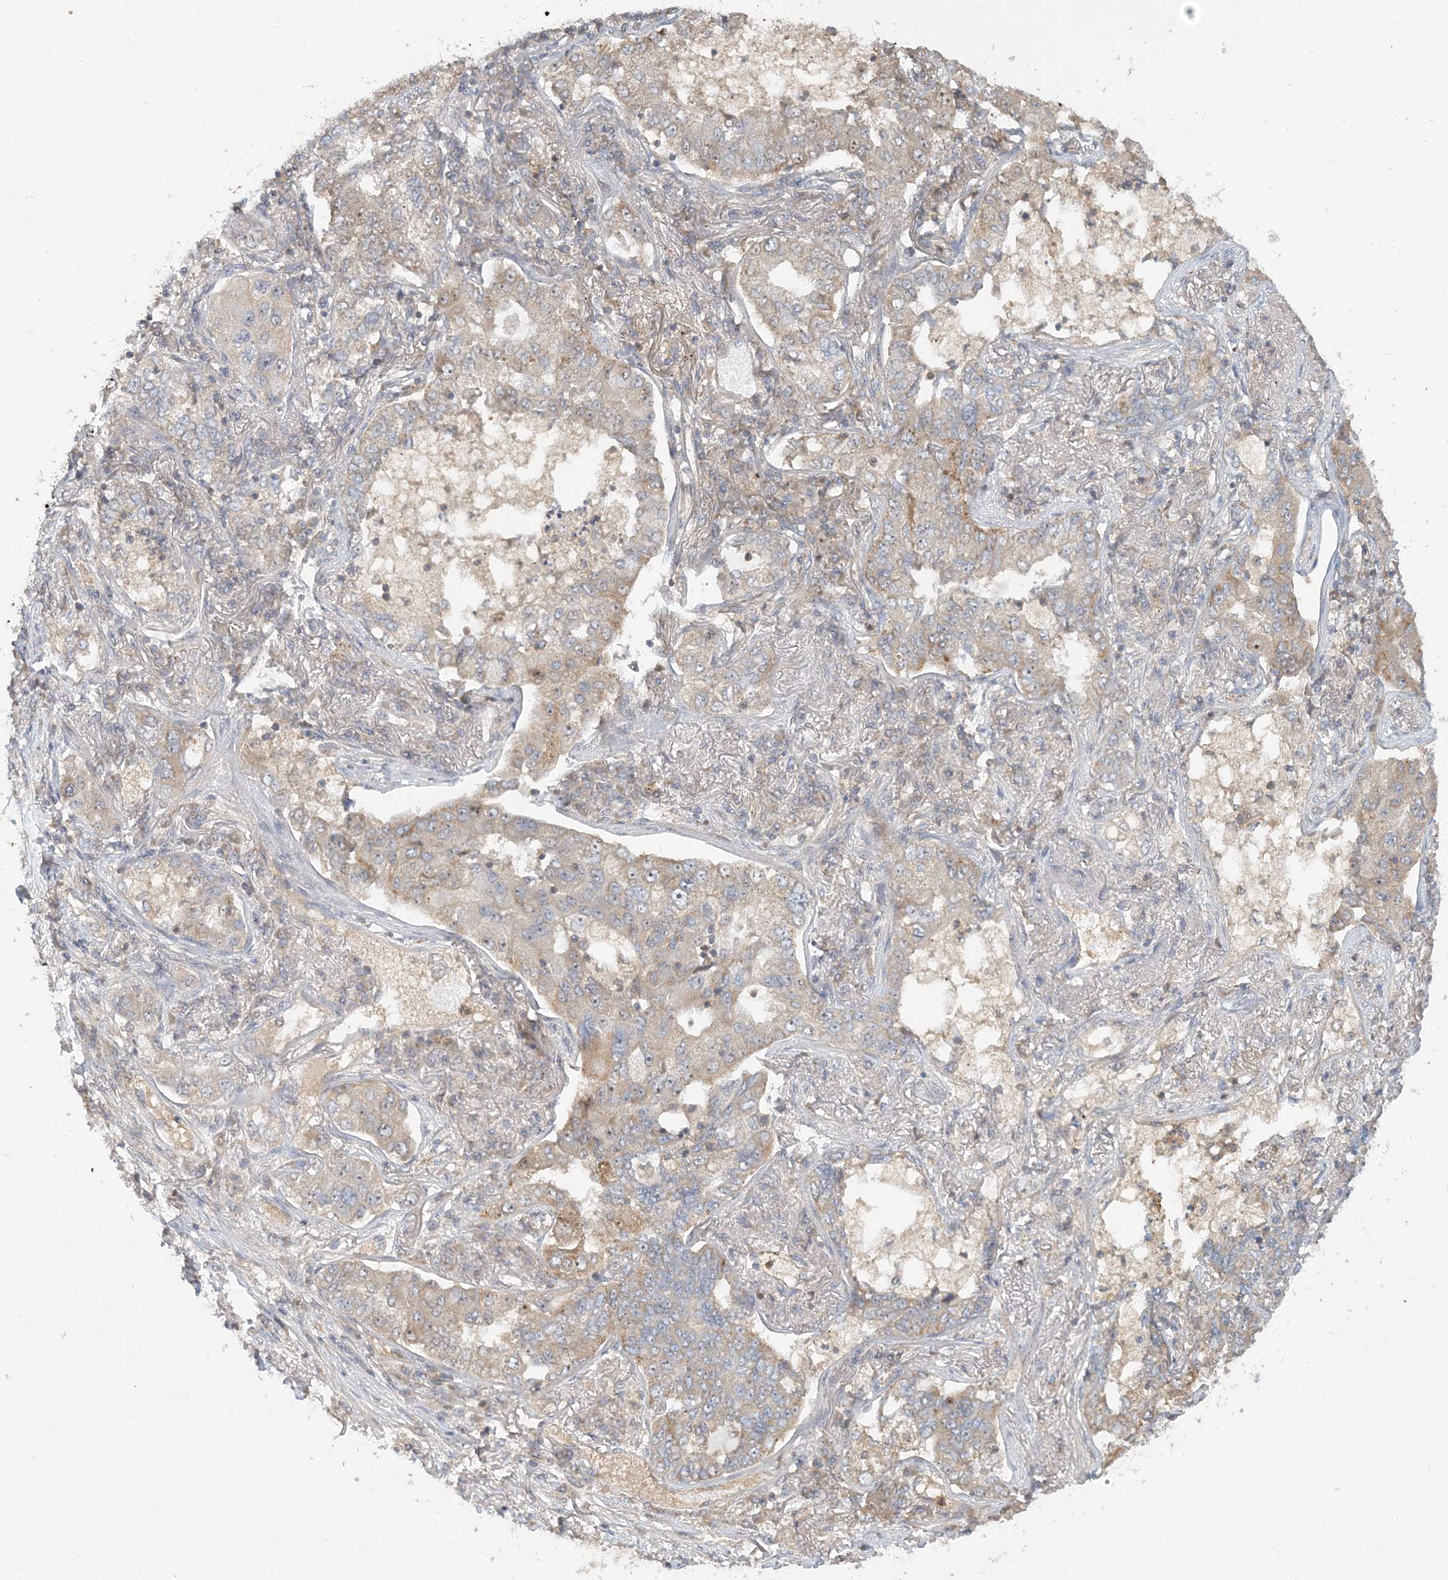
{"staining": {"intensity": "weak", "quantity": "<25%", "location": "cytoplasmic/membranous"}, "tissue": "lung cancer", "cell_type": "Tumor cells", "image_type": "cancer", "snomed": [{"axis": "morphology", "description": "Adenocarcinoma, NOS"}, {"axis": "topography", "description": "Lung"}], "caption": "Immunohistochemical staining of lung cancer (adenocarcinoma) demonstrates no significant staining in tumor cells. The staining is performed using DAB (3,3'-diaminobenzidine) brown chromogen with nuclei counter-stained in using hematoxylin.", "gene": "AP1AR", "patient": {"sex": "male", "age": 49}}